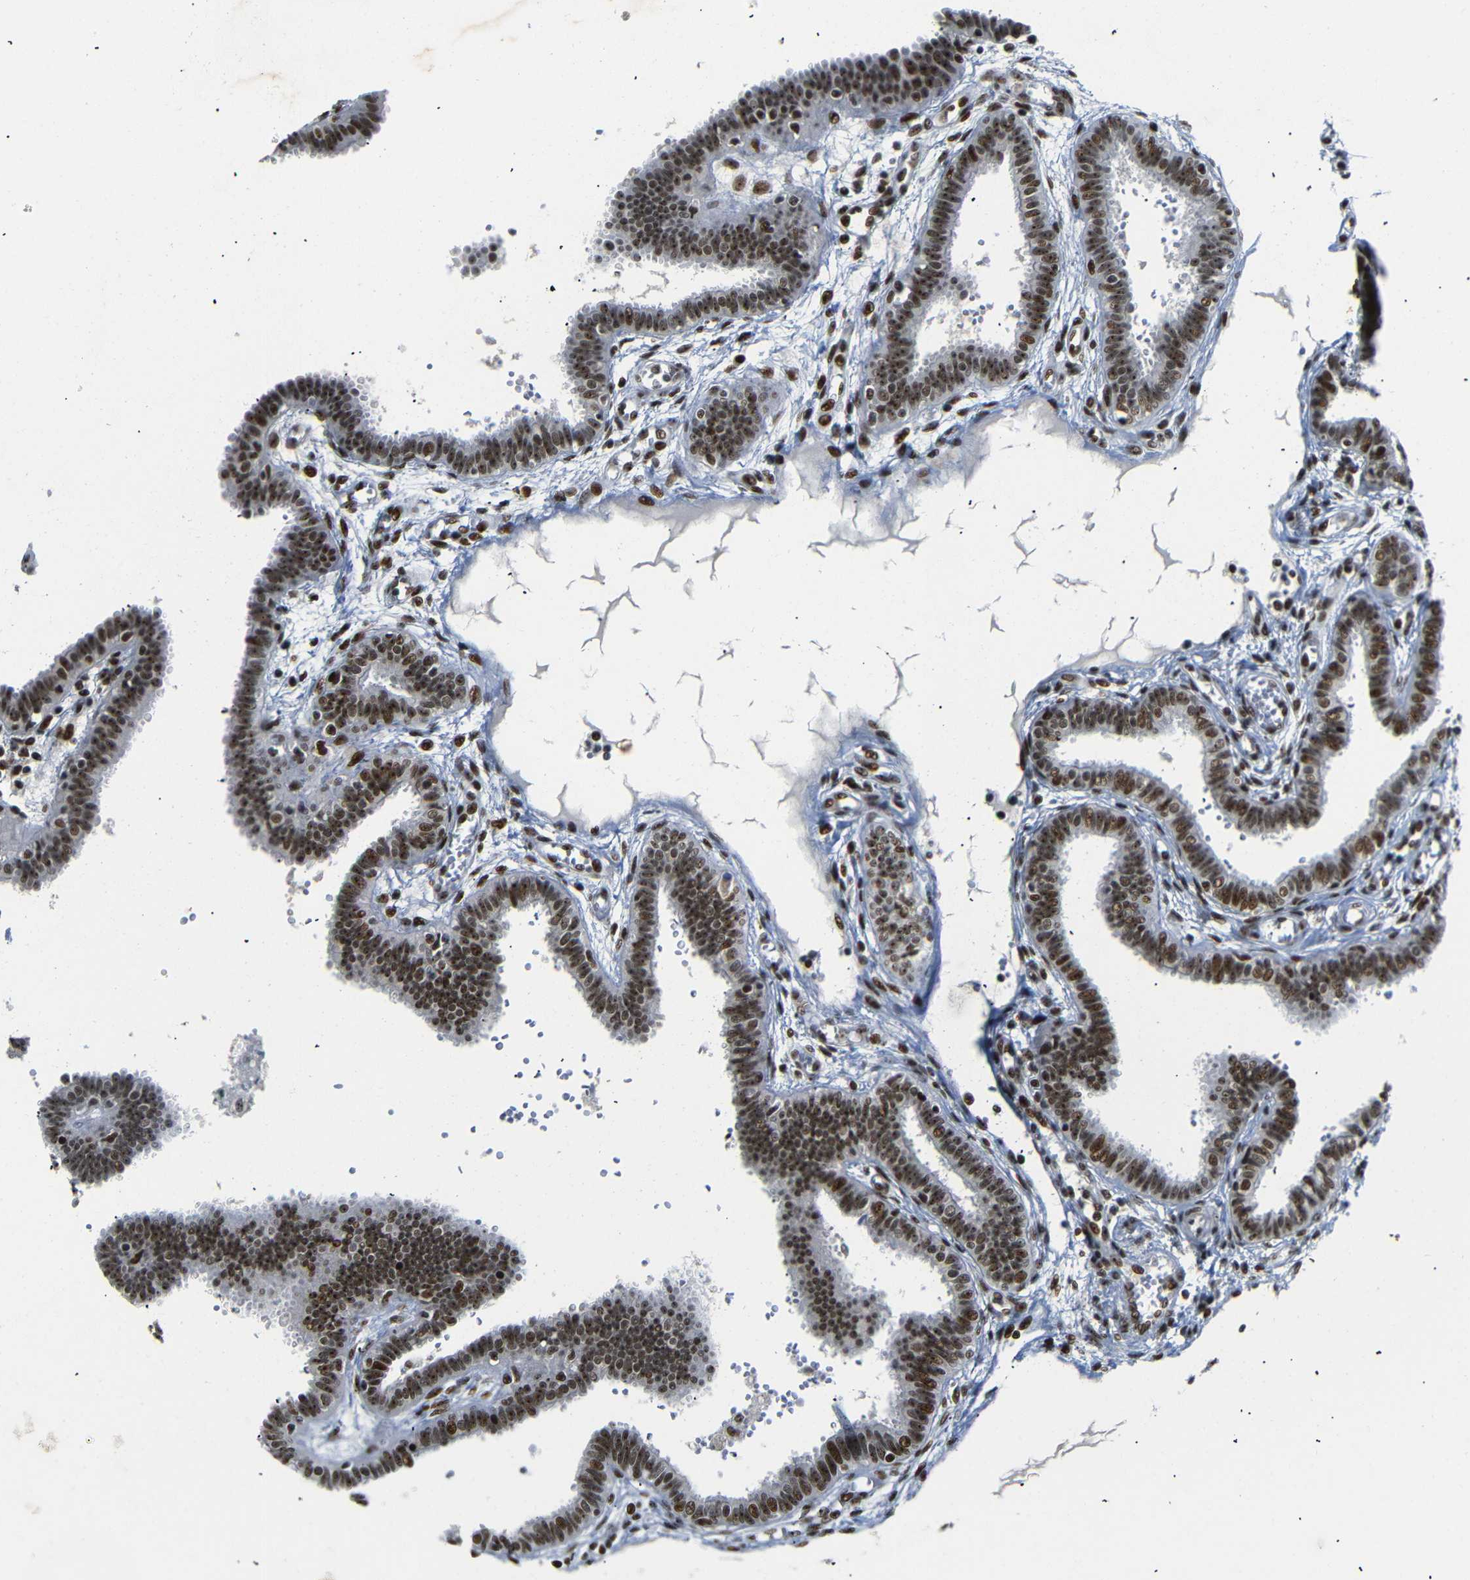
{"staining": {"intensity": "strong", "quantity": ">75%", "location": "nuclear"}, "tissue": "fallopian tube", "cell_type": "Glandular cells", "image_type": "normal", "snomed": [{"axis": "morphology", "description": "Normal tissue, NOS"}, {"axis": "topography", "description": "Fallopian tube"}], "caption": "Immunohistochemical staining of normal fallopian tube demonstrates high levels of strong nuclear staining in approximately >75% of glandular cells.", "gene": "SETDB2", "patient": {"sex": "female", "age": 32}}